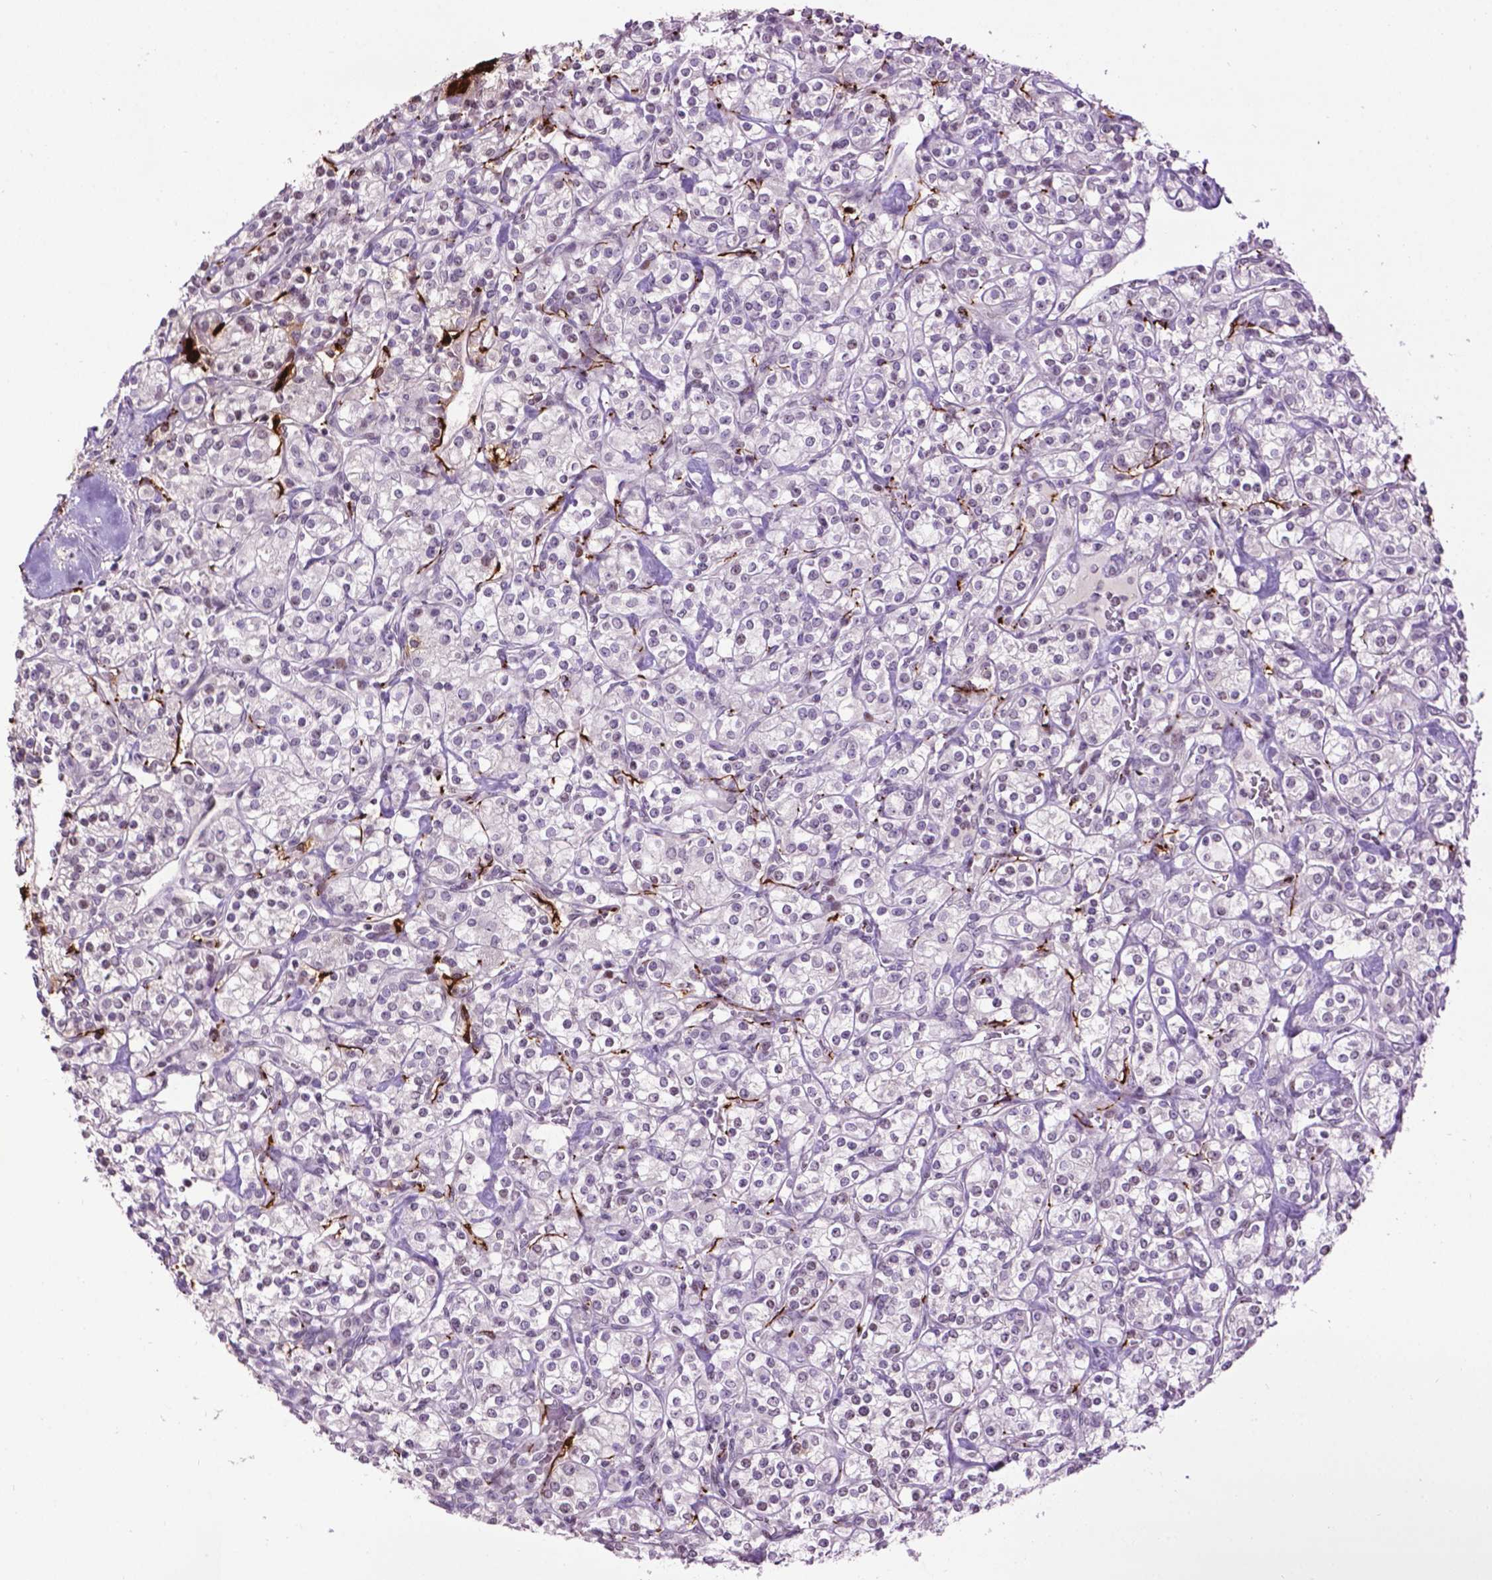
{"staining": {"intensity": "negative", "quantity": "none", "location": "none"}, "tissue": "renal cancer", "cell_type": "Tumor cells", "image_type": "cancer", "snomed": [{"axis": "morphology", "description": "Adenocarcinoma, NOS"}, {"axis": "topography", "description": "Kidney"}], "caption": "Renal cancer was stained to show a protein in brown. There is no significant staining in tumor cells.", "gene": "TH", "patient": {"sex": "male", "age": 77}}